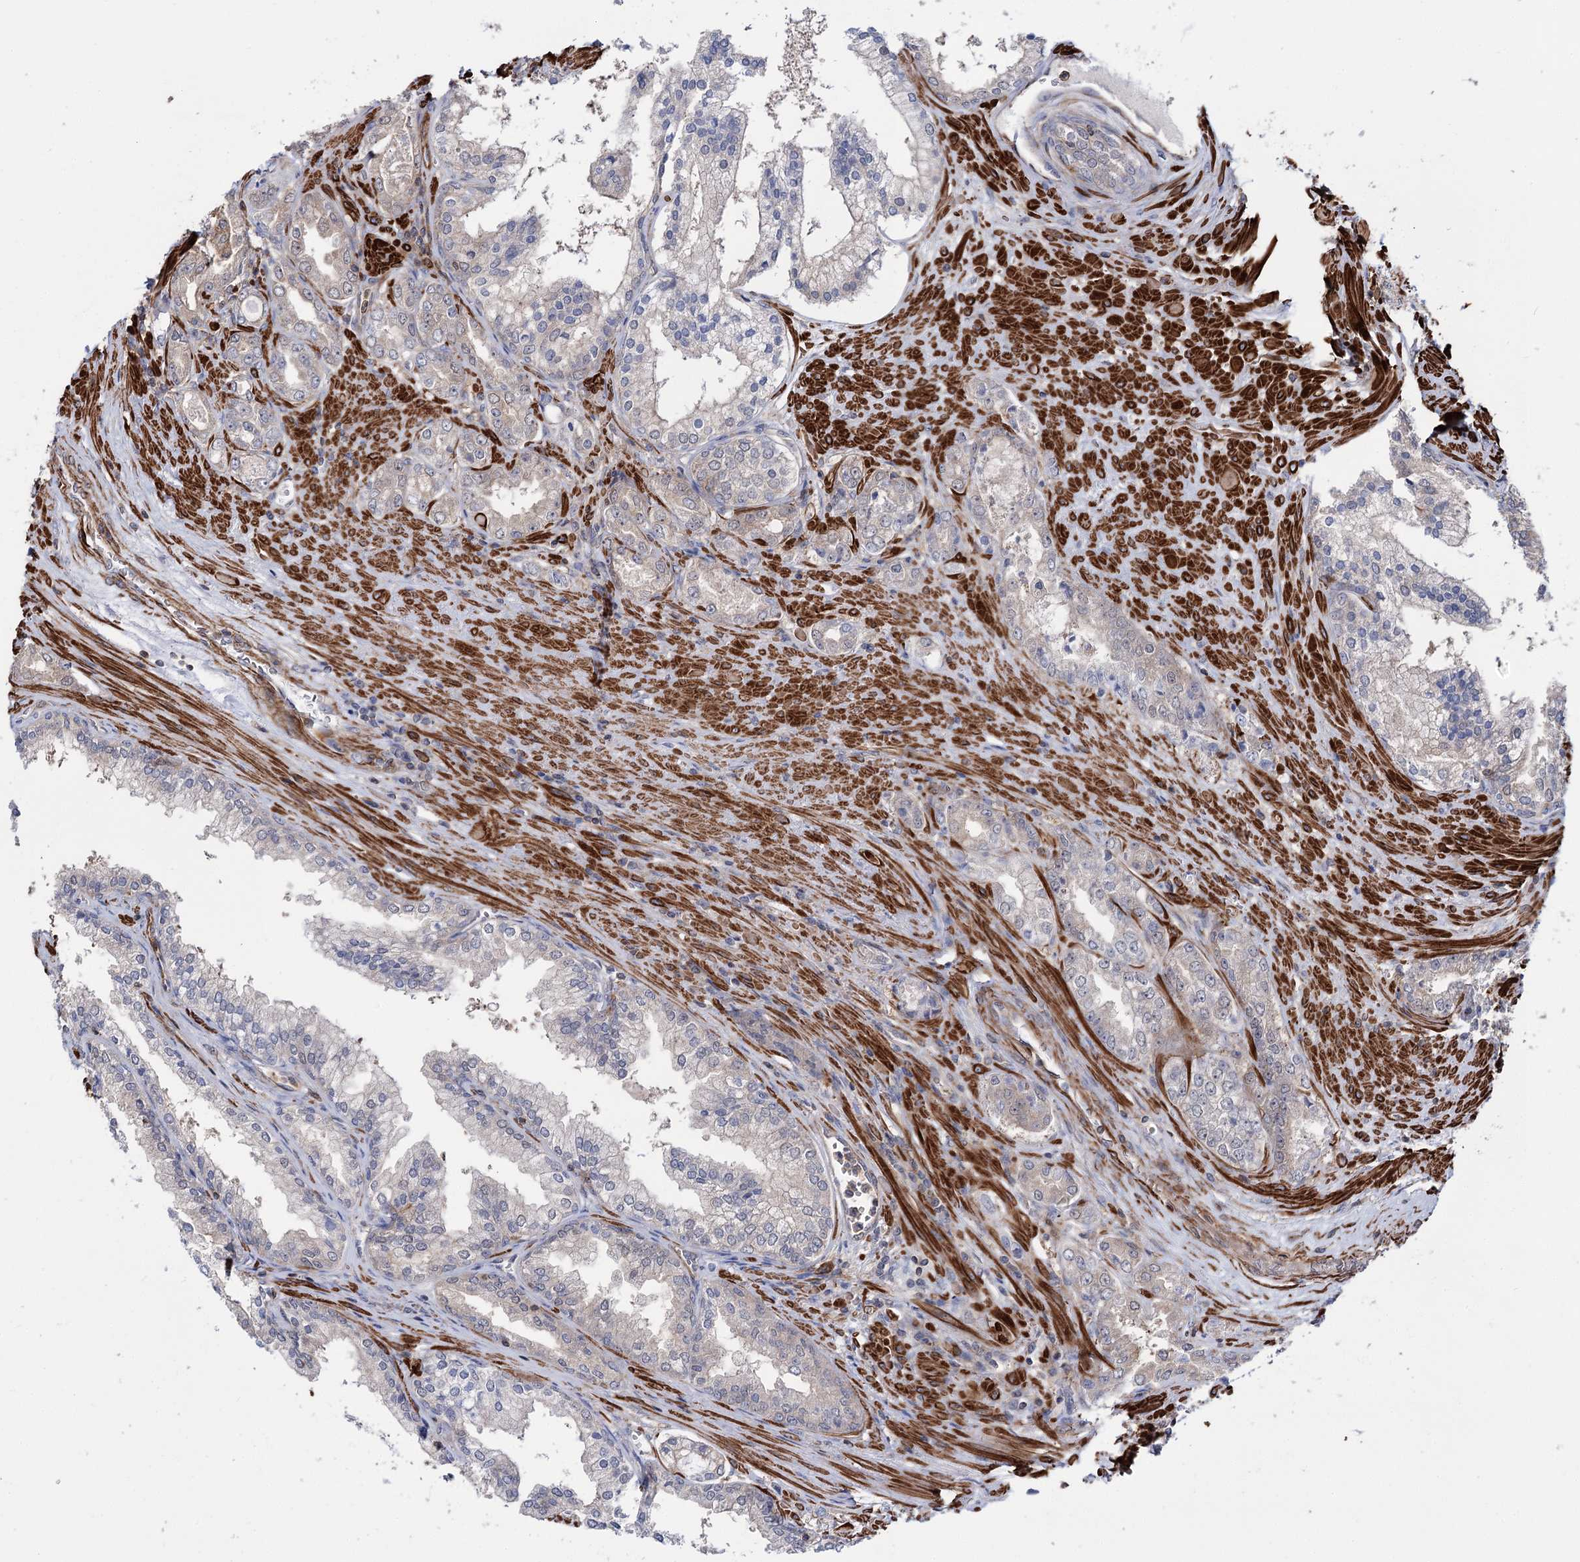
{"staining": {"intensity": "weak", "quantity": "25%-75%", "location": "cytoplasmic/membranous"}, "tissue": "prostate cancer", "cell_type": "Tumor cells", "image_type": "cancer", "snomed": [{"axis": "morphology", "description": "Adenocarcinoma, High grade"}, {"axis": "topography", "description": "Prostate"}], "caption": "A brown stain labels weak cytoplasmic/membranous staining of a protein in adenocarcinoma (high-grade) (prostate) tumor cells. The staining was performed using DAB, with brown indicating positive protein expression. Nuclei are stained blue with hematoxylin.", "gene": "DPP3", "patient": {"sex": "male", "age": 72}}